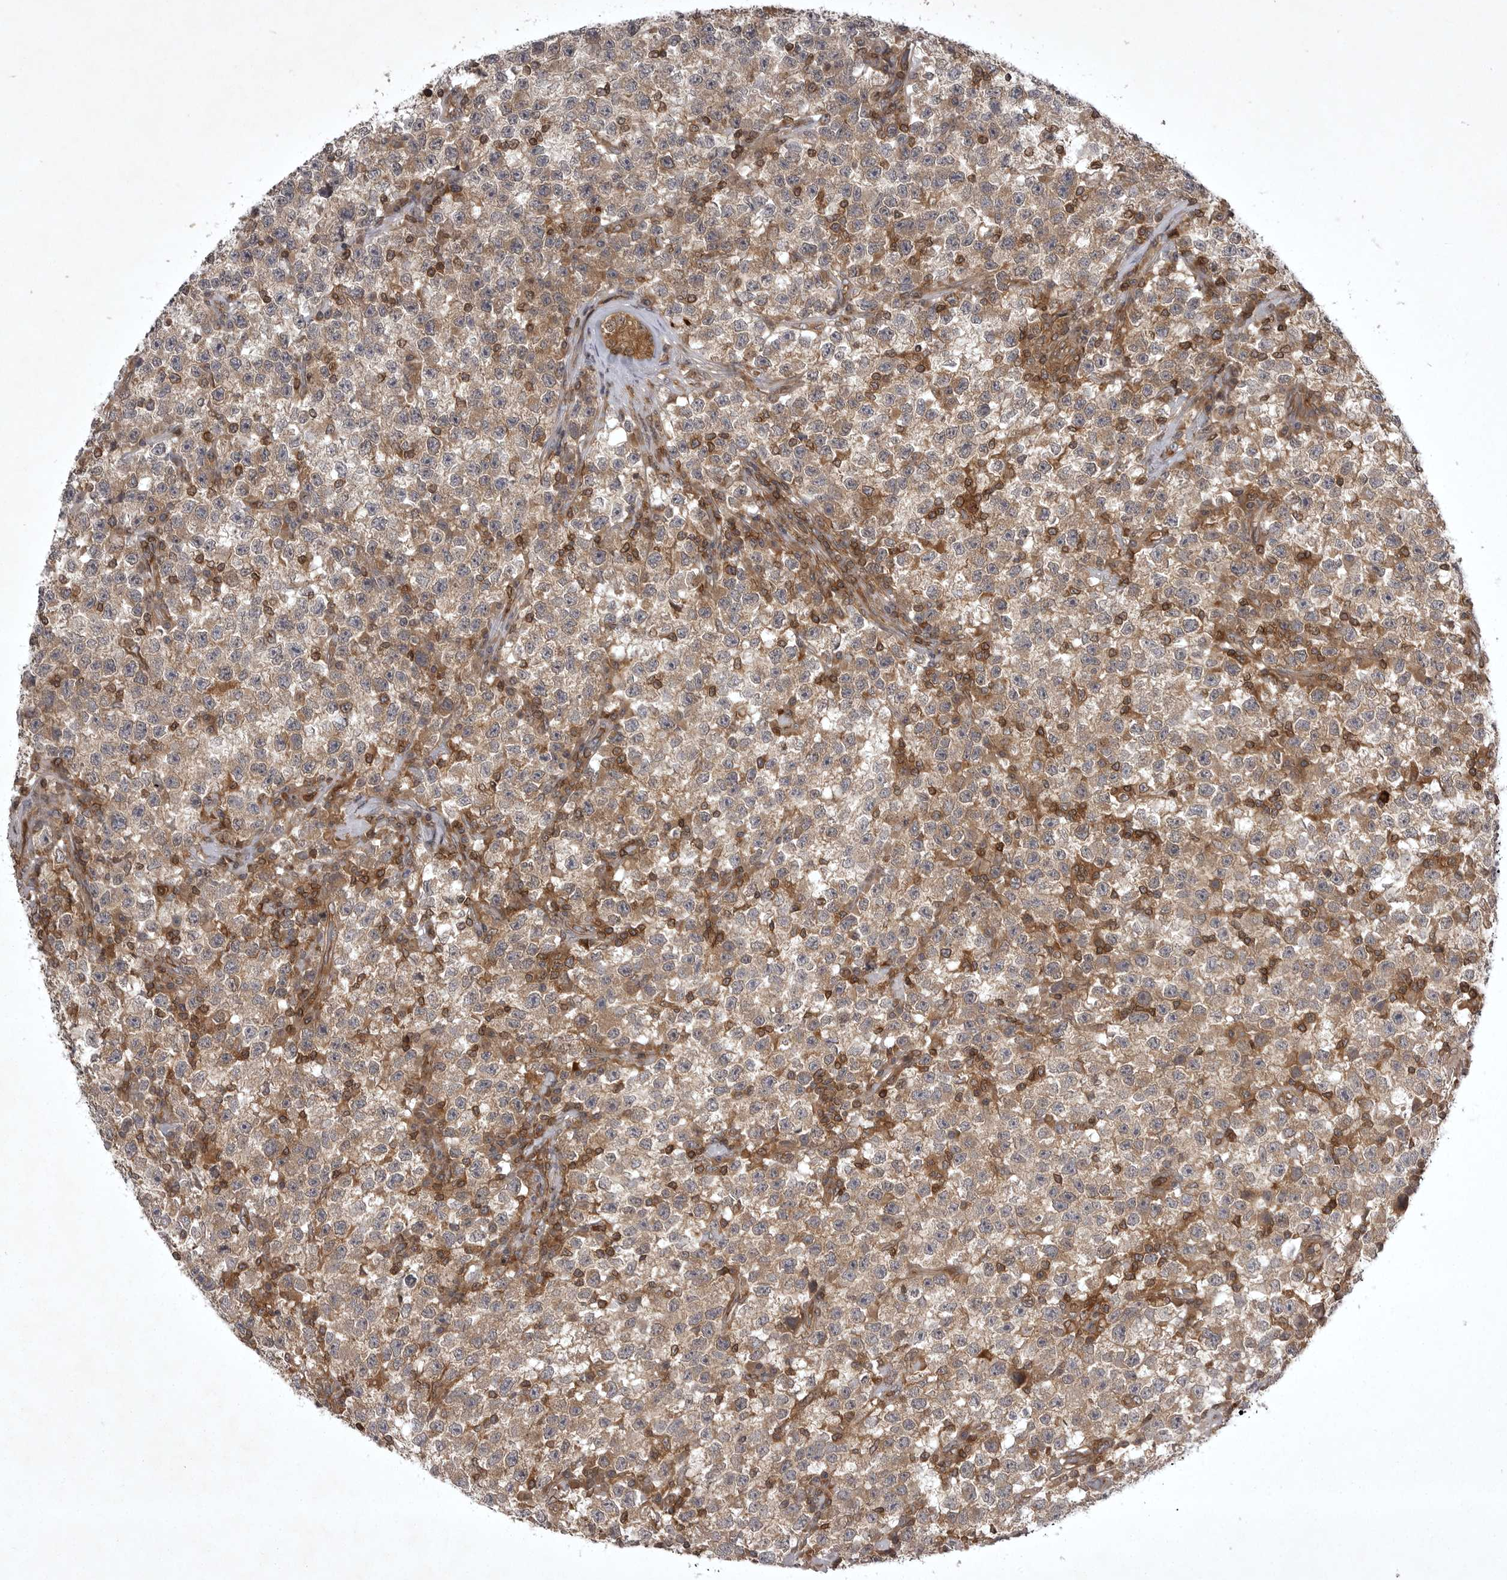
{"staining": {"intensity": "moderate", "quantity": ">75%", "location": "cytoplasmic/membranous"}, "tissue": "testis cancer", "cell_type": "Tumor cells", "image_type": "cancer", "snomed": [{"axis": "morphology", "description": "Seminoma, NOS"}, {"axis": "topography", "description": "Testis"}], "caption": "Seminoma (testis) stained with DAB IHC exhibits medium levels of moderate cytoplasmic/membranous staining in approximately >75% of tumor cells.", "gene": "STK24", "patient": {"sex": "male", "age": 22}}